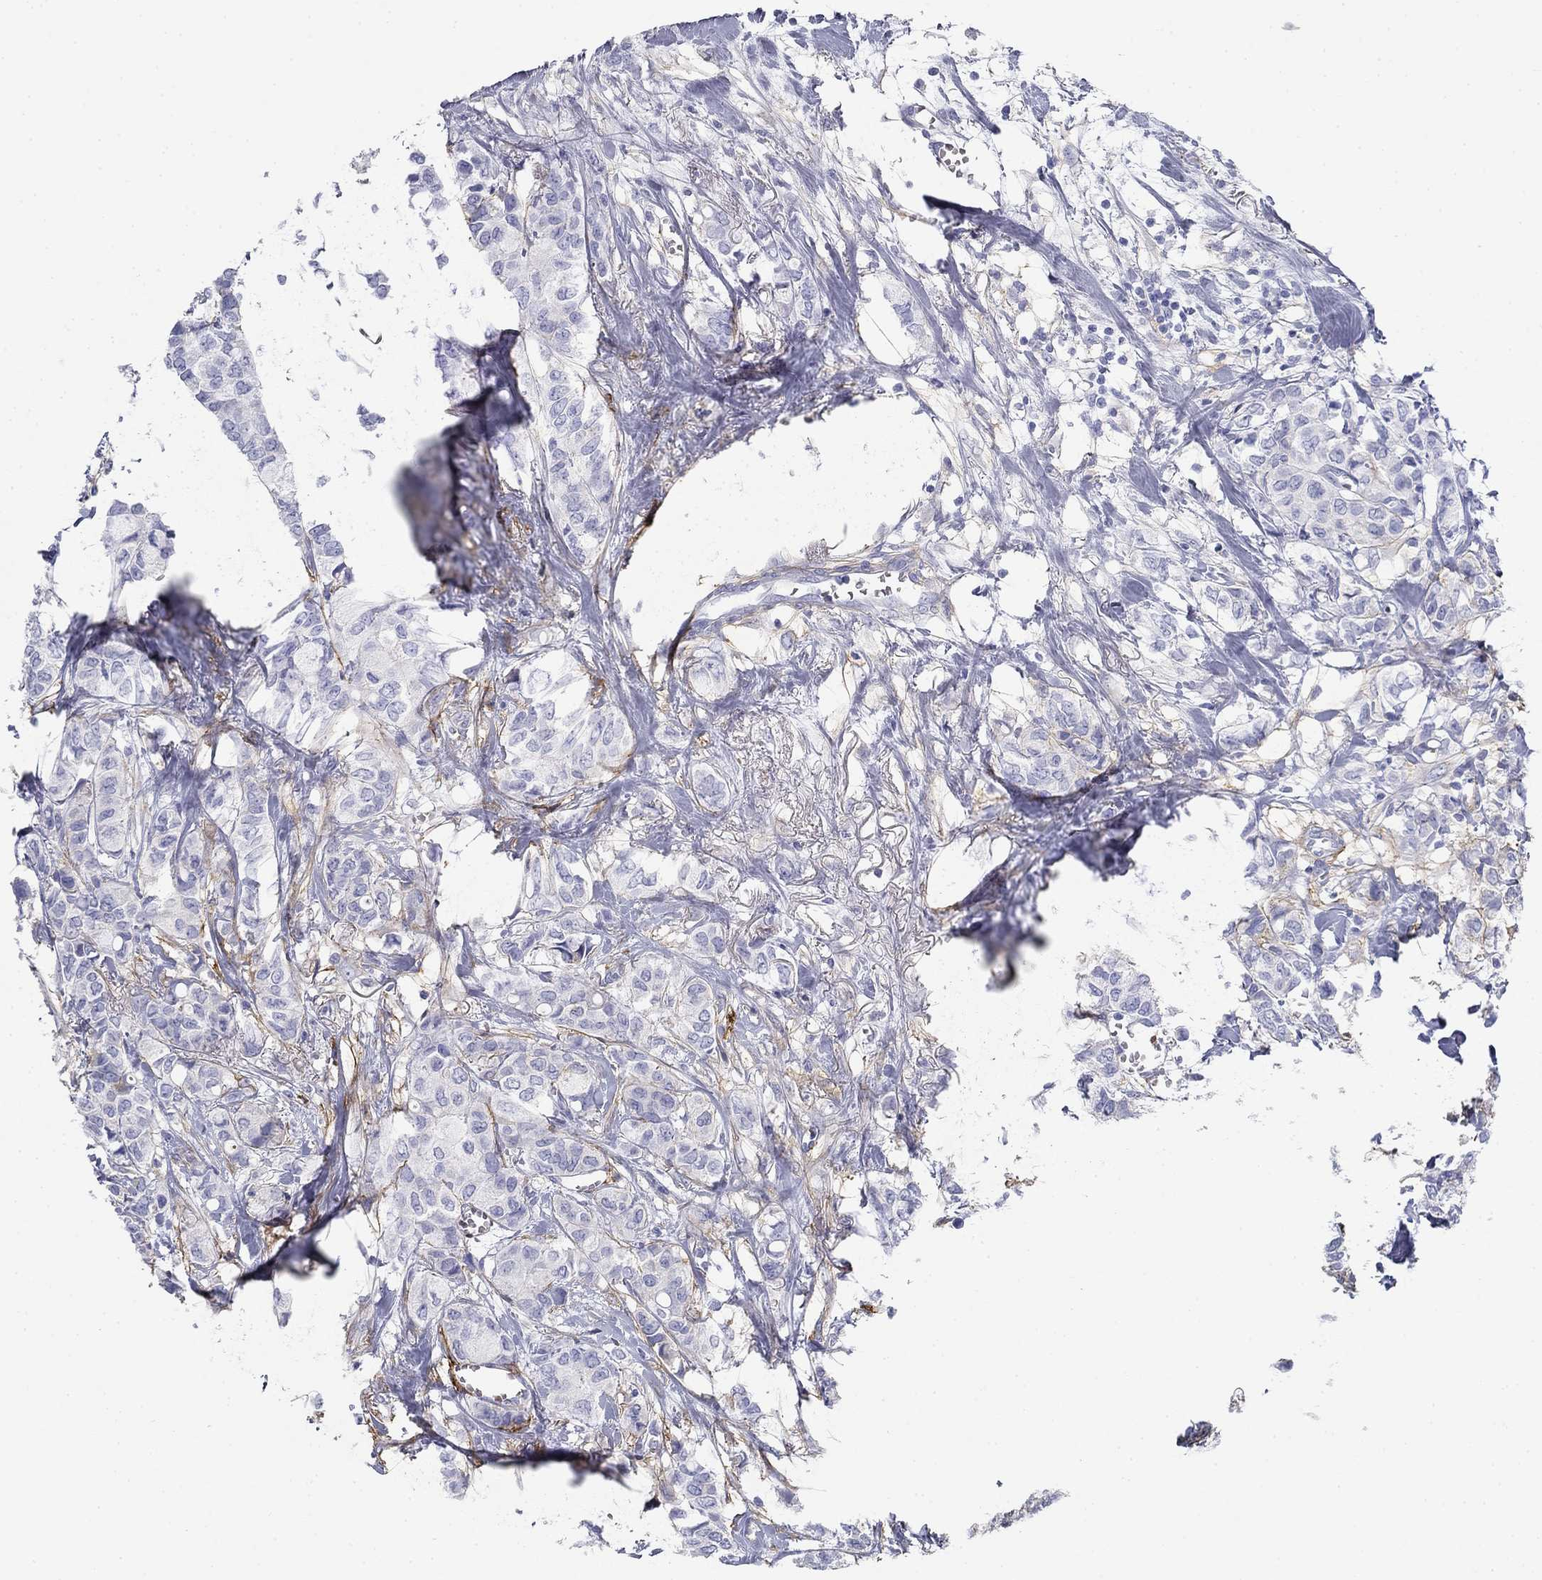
{"staining": {"intensity": "negative", "quantity": "none", "location": "none"}, "tissue": "breast cancer", "cell_type": "Tumor cells", "image_type": "cancer", "snomed": [{"axis": "morphology", "description": "Duct carcinoma"}, {"axis": "topography", "description": "Breast"}], "caption": "Photomicrograph shows no significant protein expression in tumor cells of breast cancer (intraductal carcinoma).", "gene": "GPC1", "patient": {"sex": "female", "age": 85}}